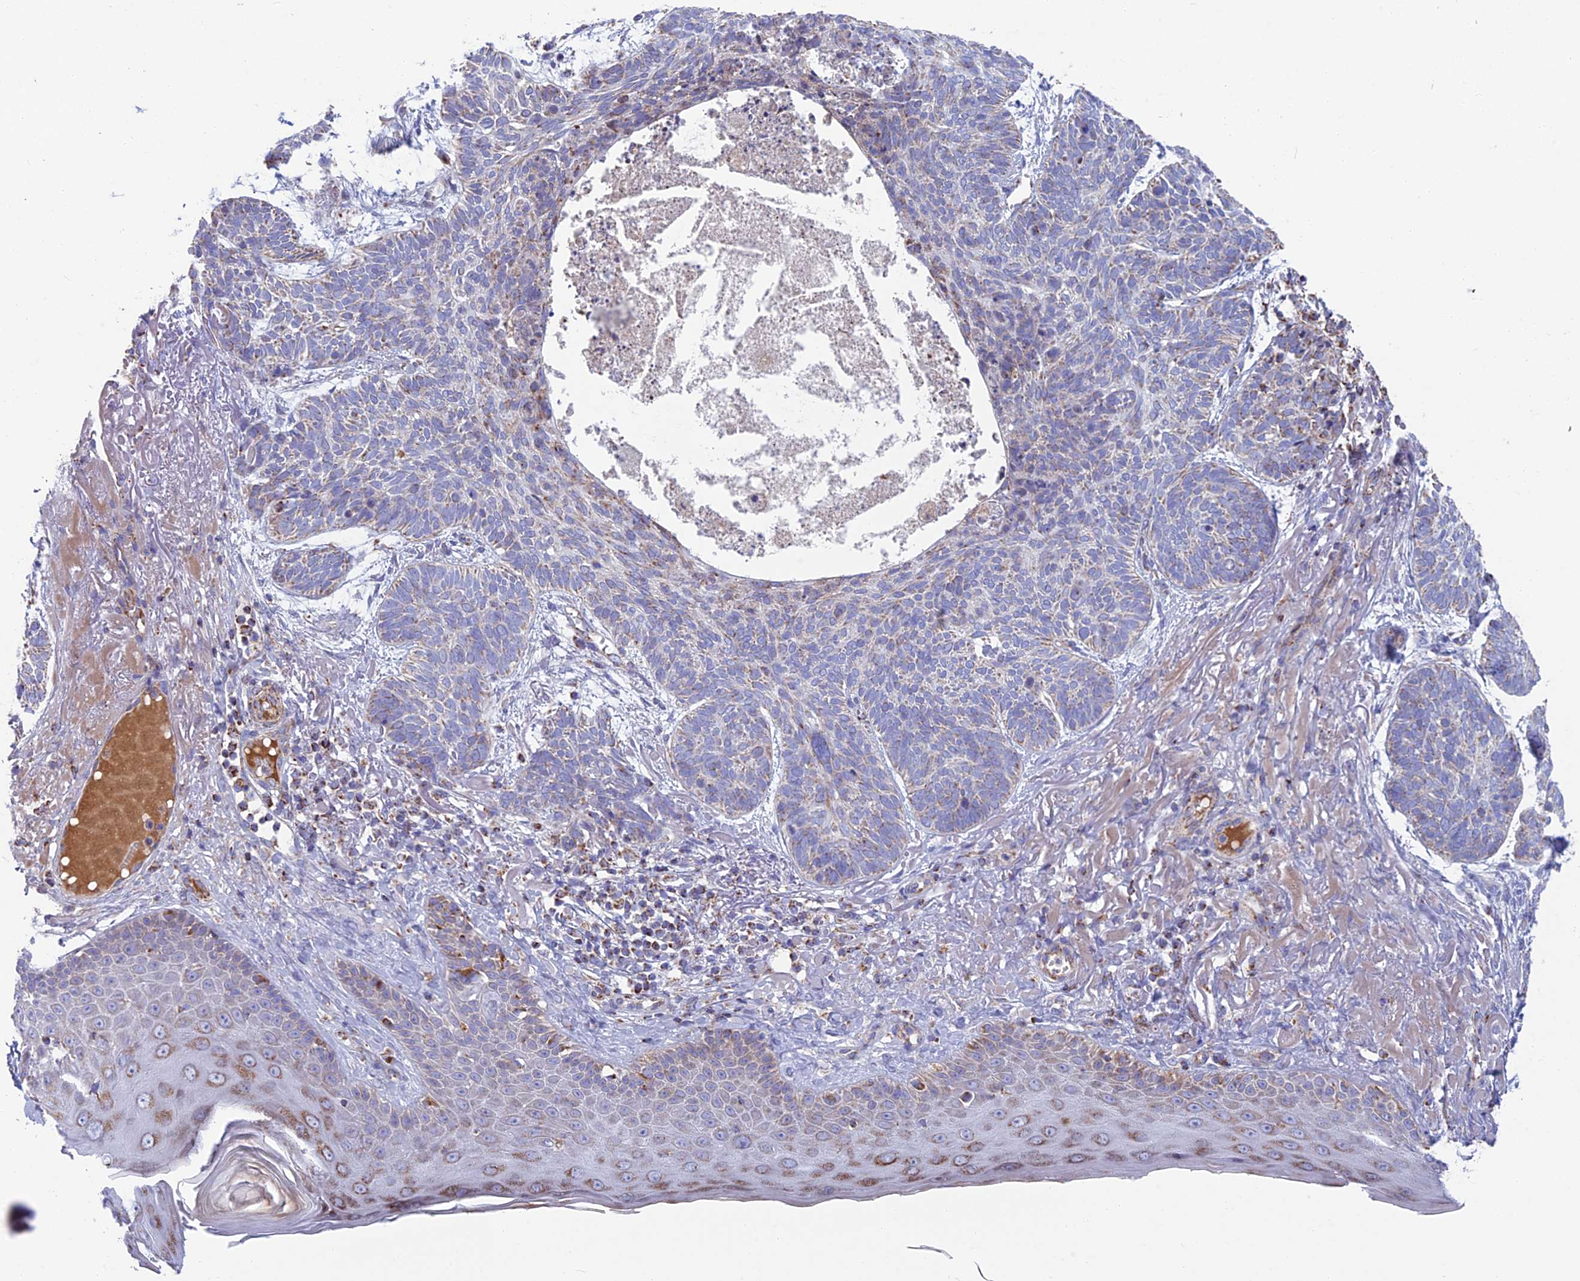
{"staining": {"intensity": "weak", "quantity": "<25%", "location": "cytoplasmic/membranous"}, "tissue": "skin cancer", "cell_type": "Tumor cells", "image_type": "cancer", "snomed": [{"axis": "morphology", "description": "Normal tissue, NOS"}, {"axis": "morphology", "description": "Basal cell carcinoma"}, {"axis": "topography", "description": "Skin"}], "caption": "This is a photomicrograph of immunohistochemistry staining of skin basal cell carcinoma, which shows no positivity in tumor cells. (DAB (3,3'-diaminobenzidine) immunohistochemistry visualized using brightfield microscopy, high magnification).", "gene": "CS", "patient": {"sex": "male", "age": 66}}